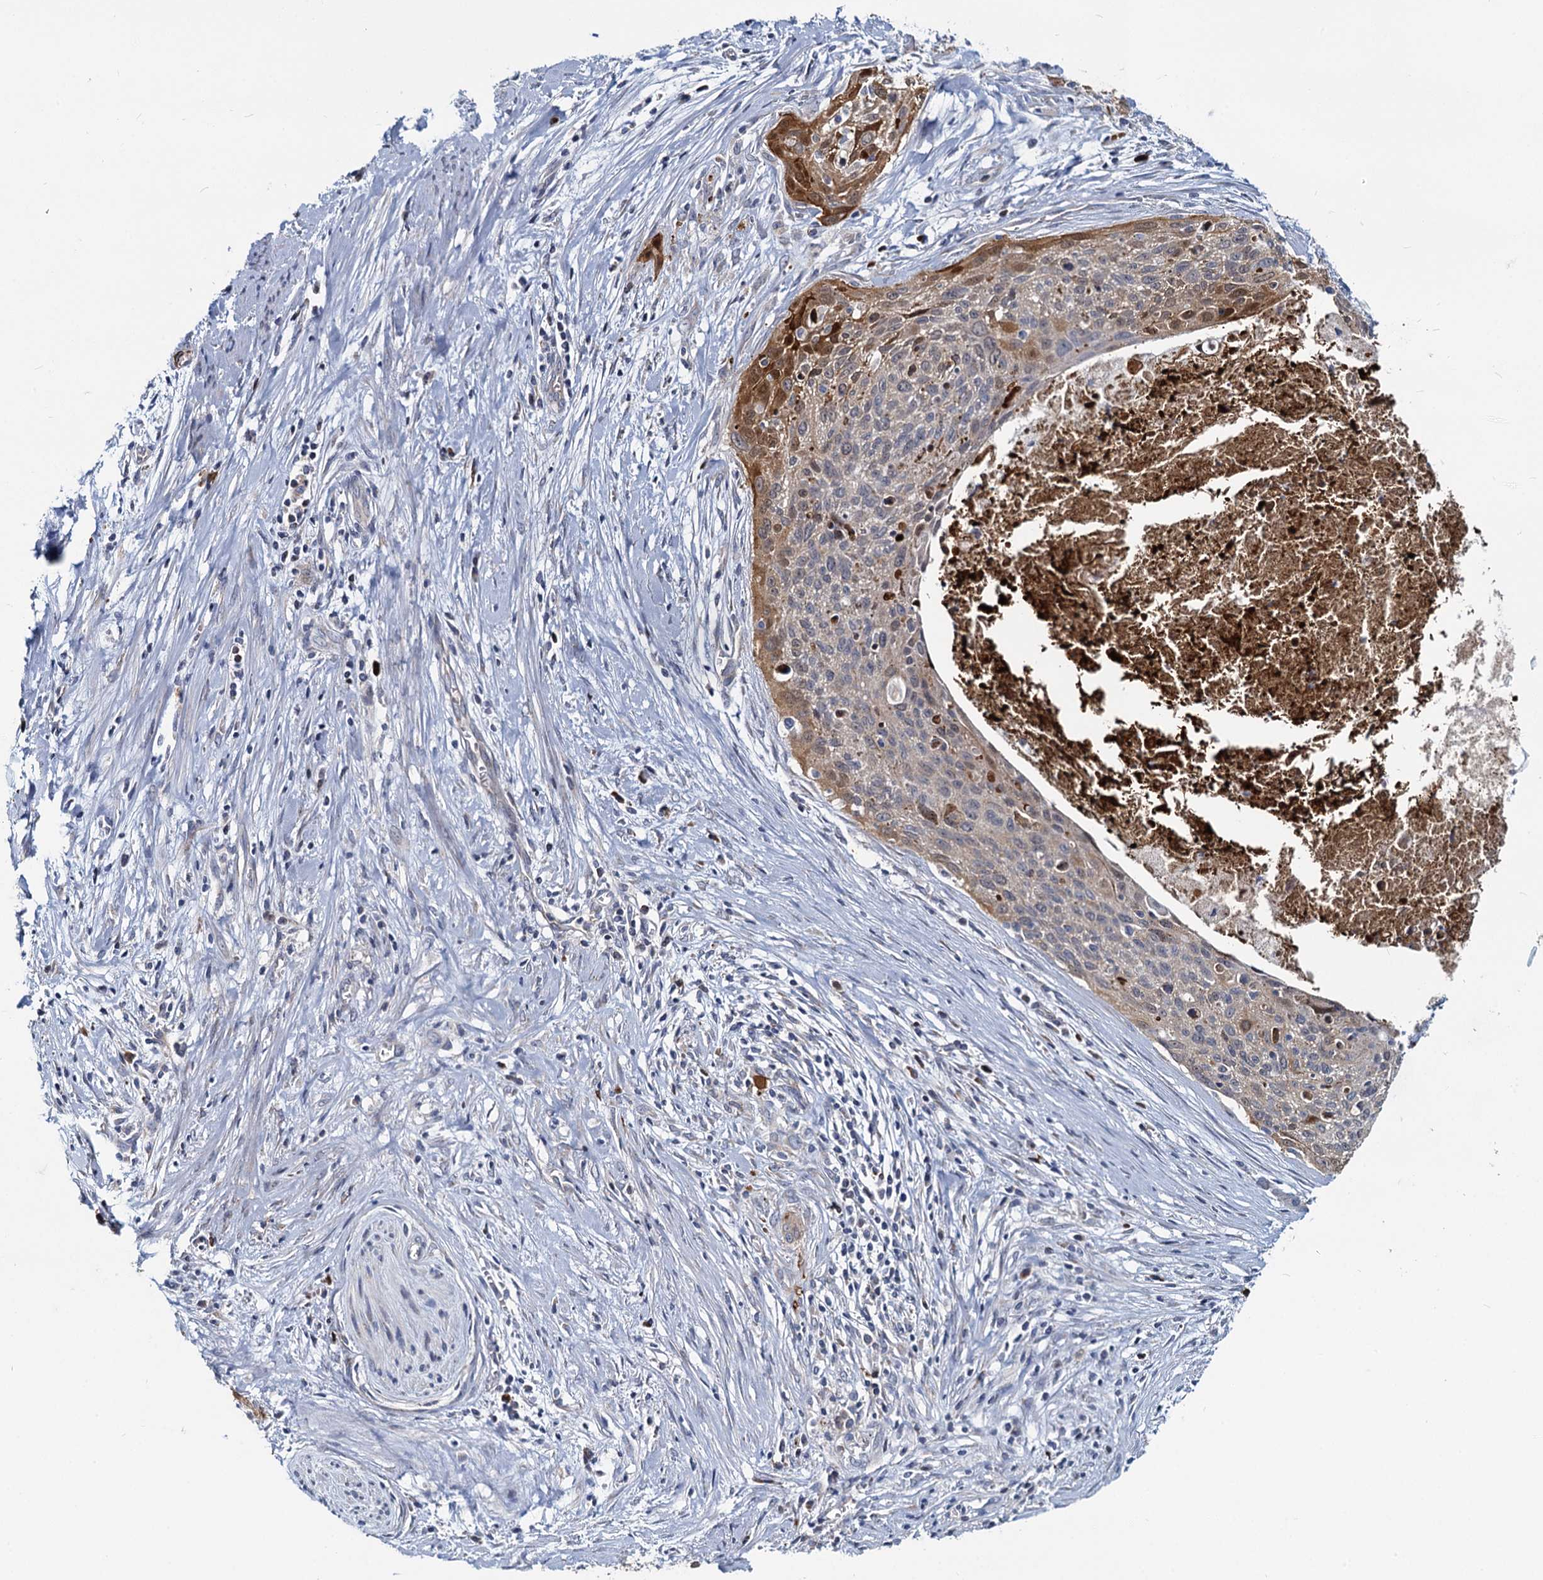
{"staining": {"intensity": "moderate", "quantity": "<25%", "location": "cytoplasmic/membranous"}, "tissue": "cervical cancer", "cell_type": "Tumor cells", "image_type": "cancer", "snomed": [{"axis": "morphology", "description": "Squamous cell carcinoma, NOS"}, {"axis": "topography", "description": "Cervix"}], "caption": "DAB immunohistochemical staining of human cervical cancer reveals moderate cytoplasmic/membranous protein staining in approximately <25% of tumor cells. Nuclei are stained in blue.", "gene": "DCUN1D2", "patient": {"sex": "female", "age": 55}}